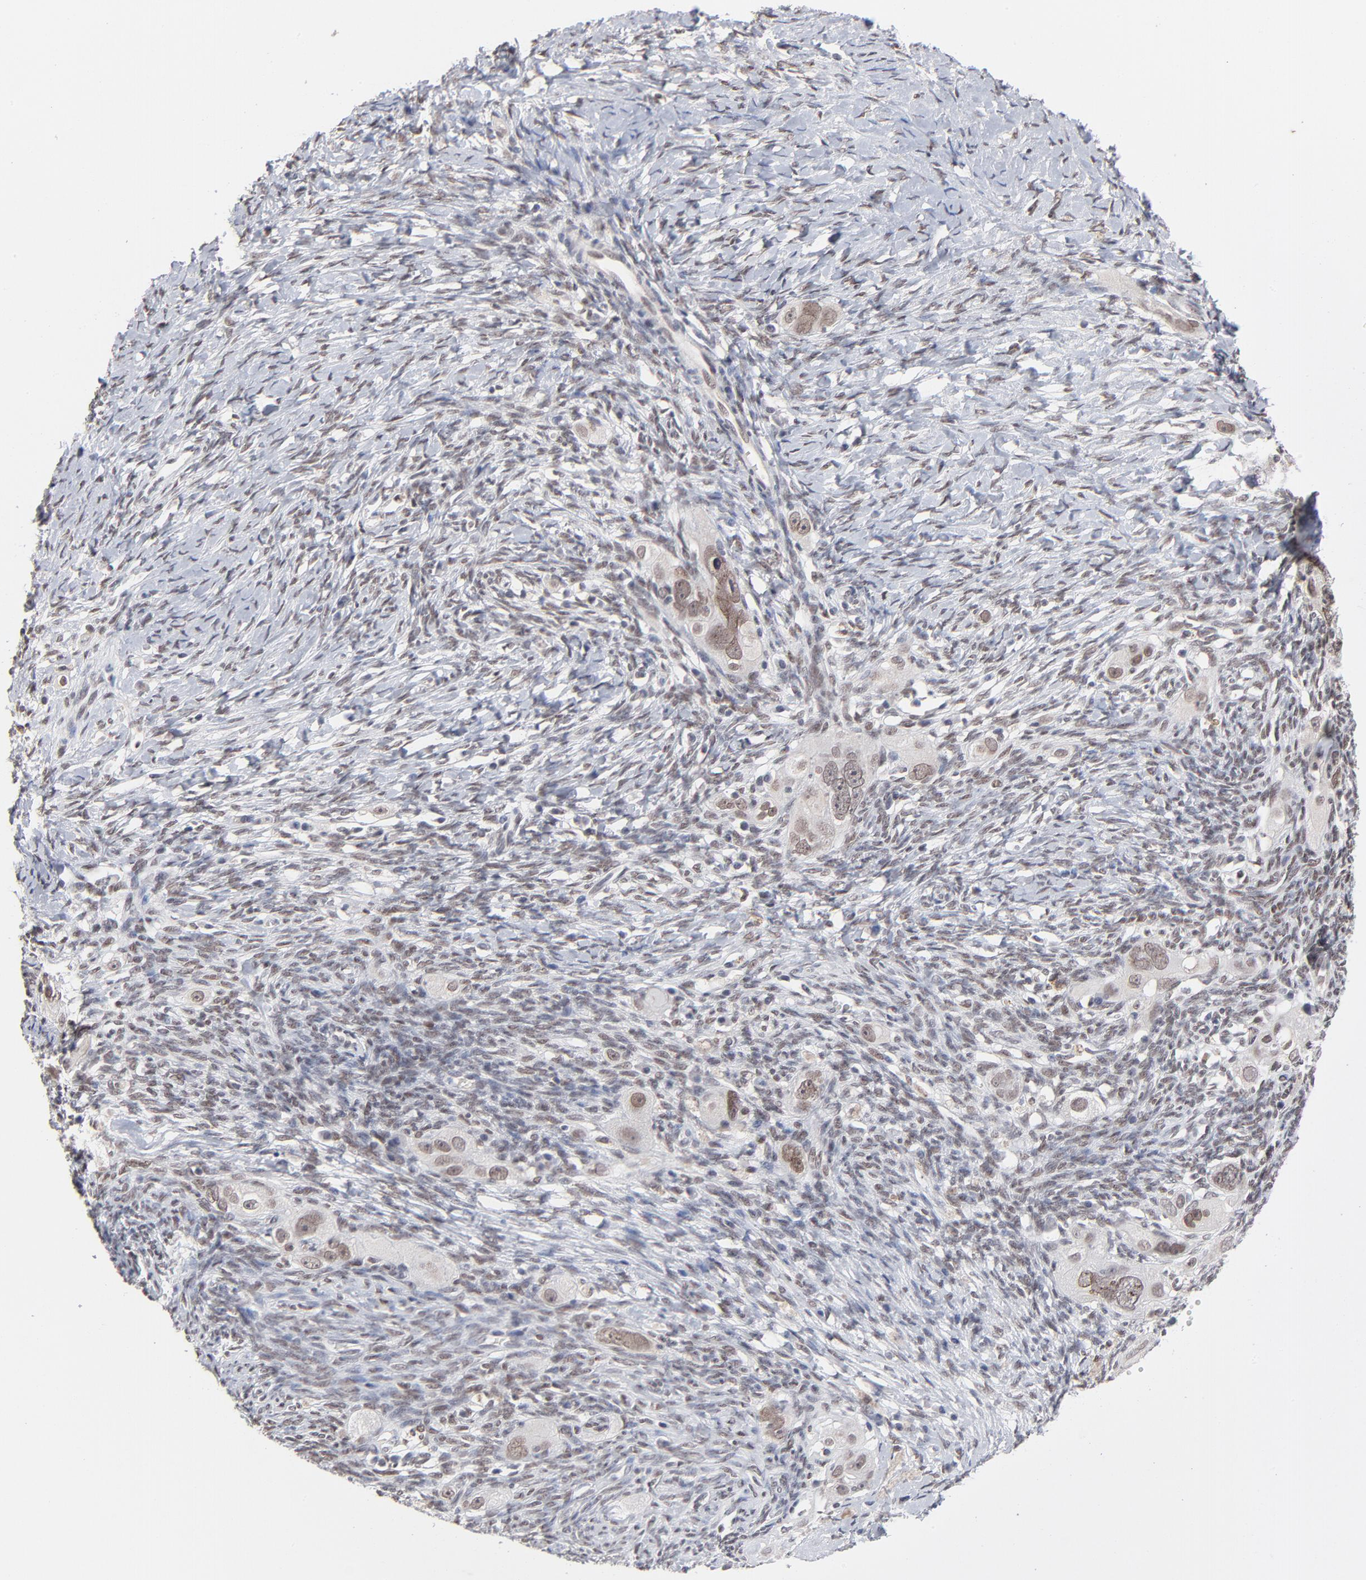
{"staining": {"intensity": "weak", "quantity": ">75%", "location": "nuclear"}, "tissue": "ovarian cancer", "cell_type": "Tumor cells", "image_type": "cancer", "snomed": [{"axis": "morphology", "description": "Normal tissue, NOS"}, {"axis": "morphology", "description": "Cystadenocarcinoma, serous, NOS"}, {"axis": "topography", "description": "Ovary"}], "caption": "Brown immunohistochemical staining in serous cystadenocarcinoma (ovarian) shows weak nuclear positivity in approximately >75% of tumor cells.", "gene": "MBIP", "patient": {"sex": "female", "age": 62}}